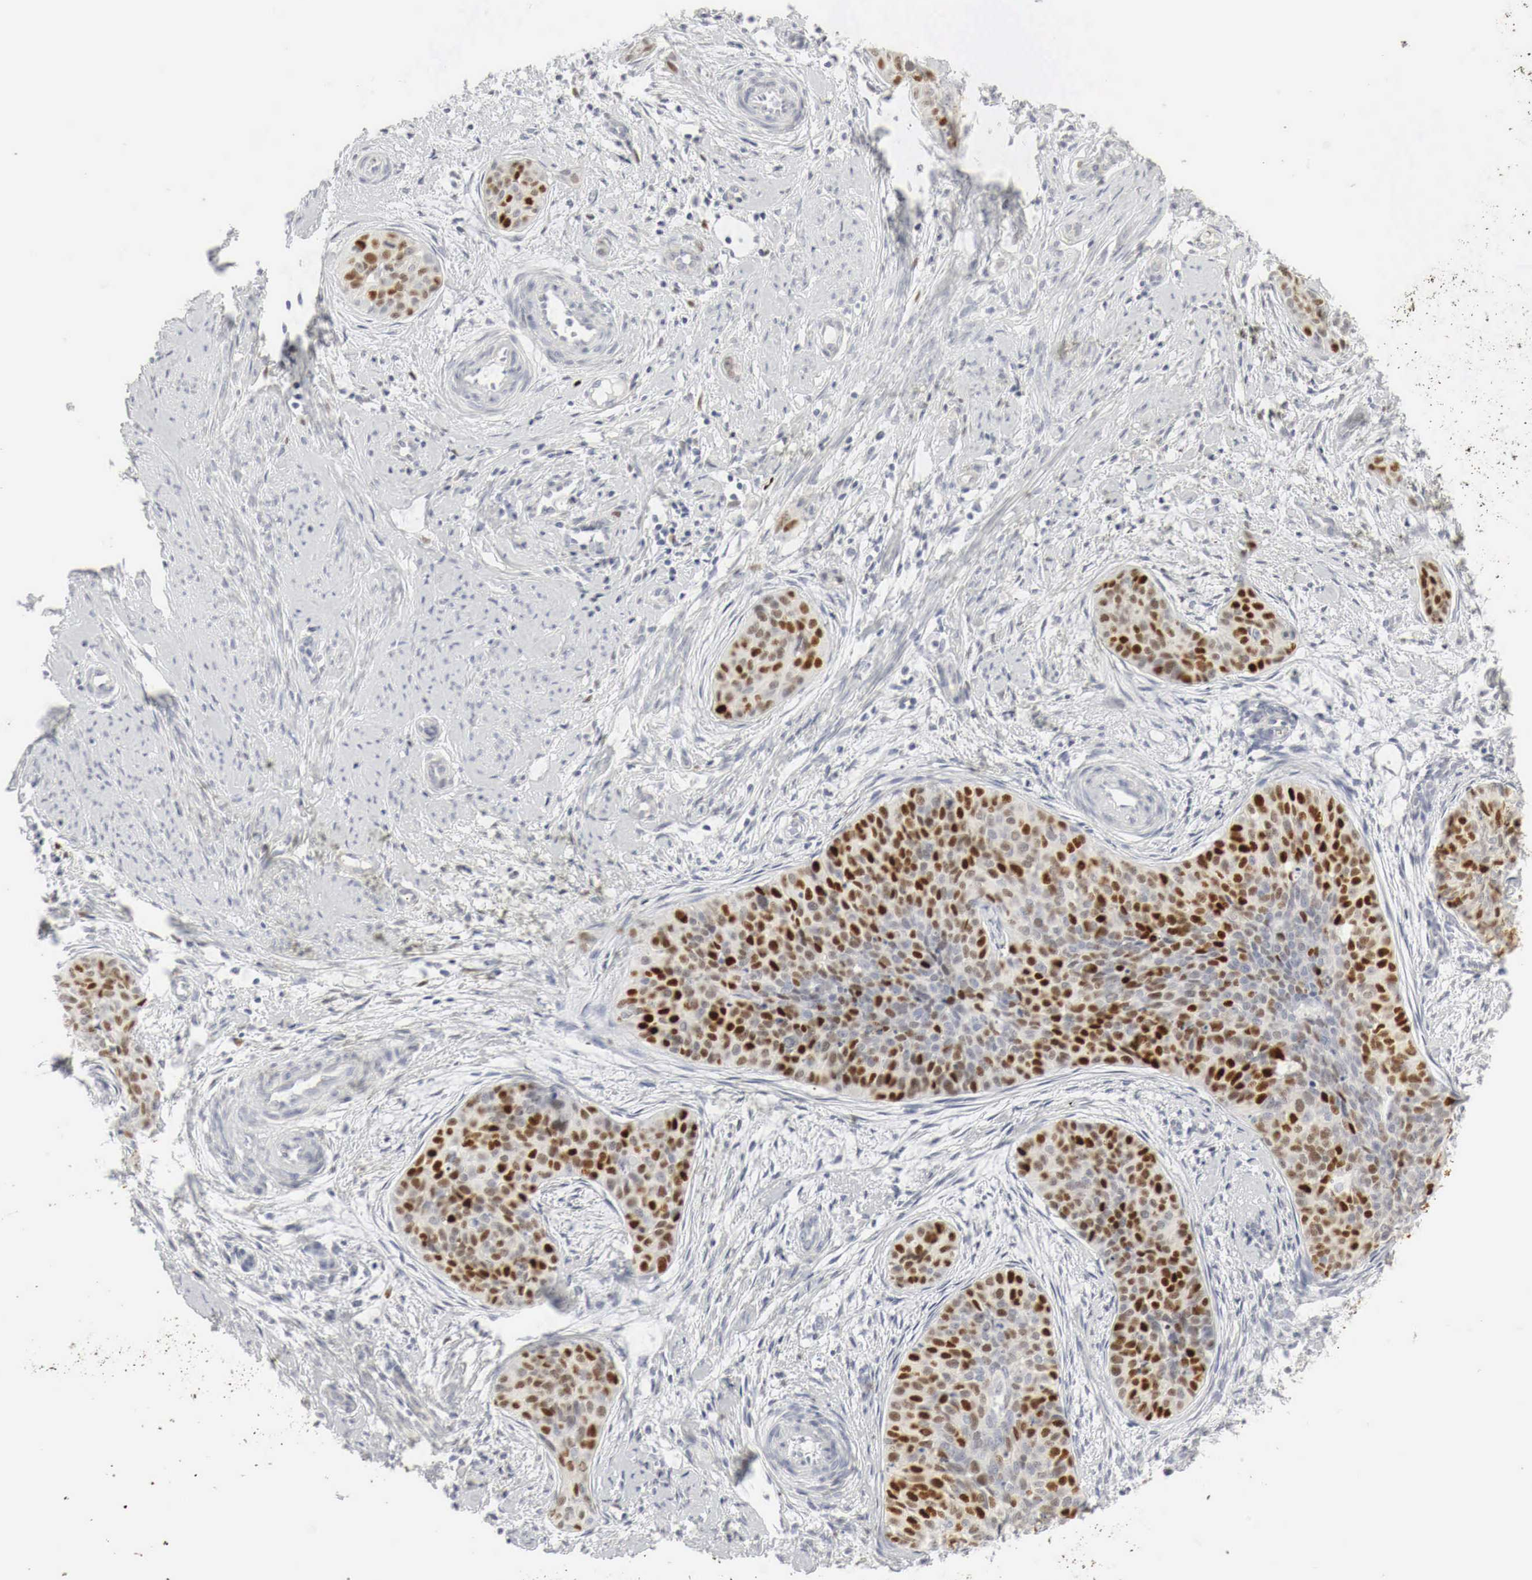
{"staining": {"intensity": "strong", "quantity": ">75%", "location": "nuclear"}, "tissue": "cervical cancer", "cell_type": "Tumor cells", "image_type": "cancer", "snomed": [{"axis": "morphology", "description": "Squamous cell carcinoma, NOS"}, {"axis": "topography", "description": "Cervix"}], "caption": "Protein expression analysis of human squamous cell carcinoma (cervical) reveals strong nuclear expression in approximately >75% of tumor cells.", "gene": "TP63", "patient": {"sex": "female", "age": 34}}